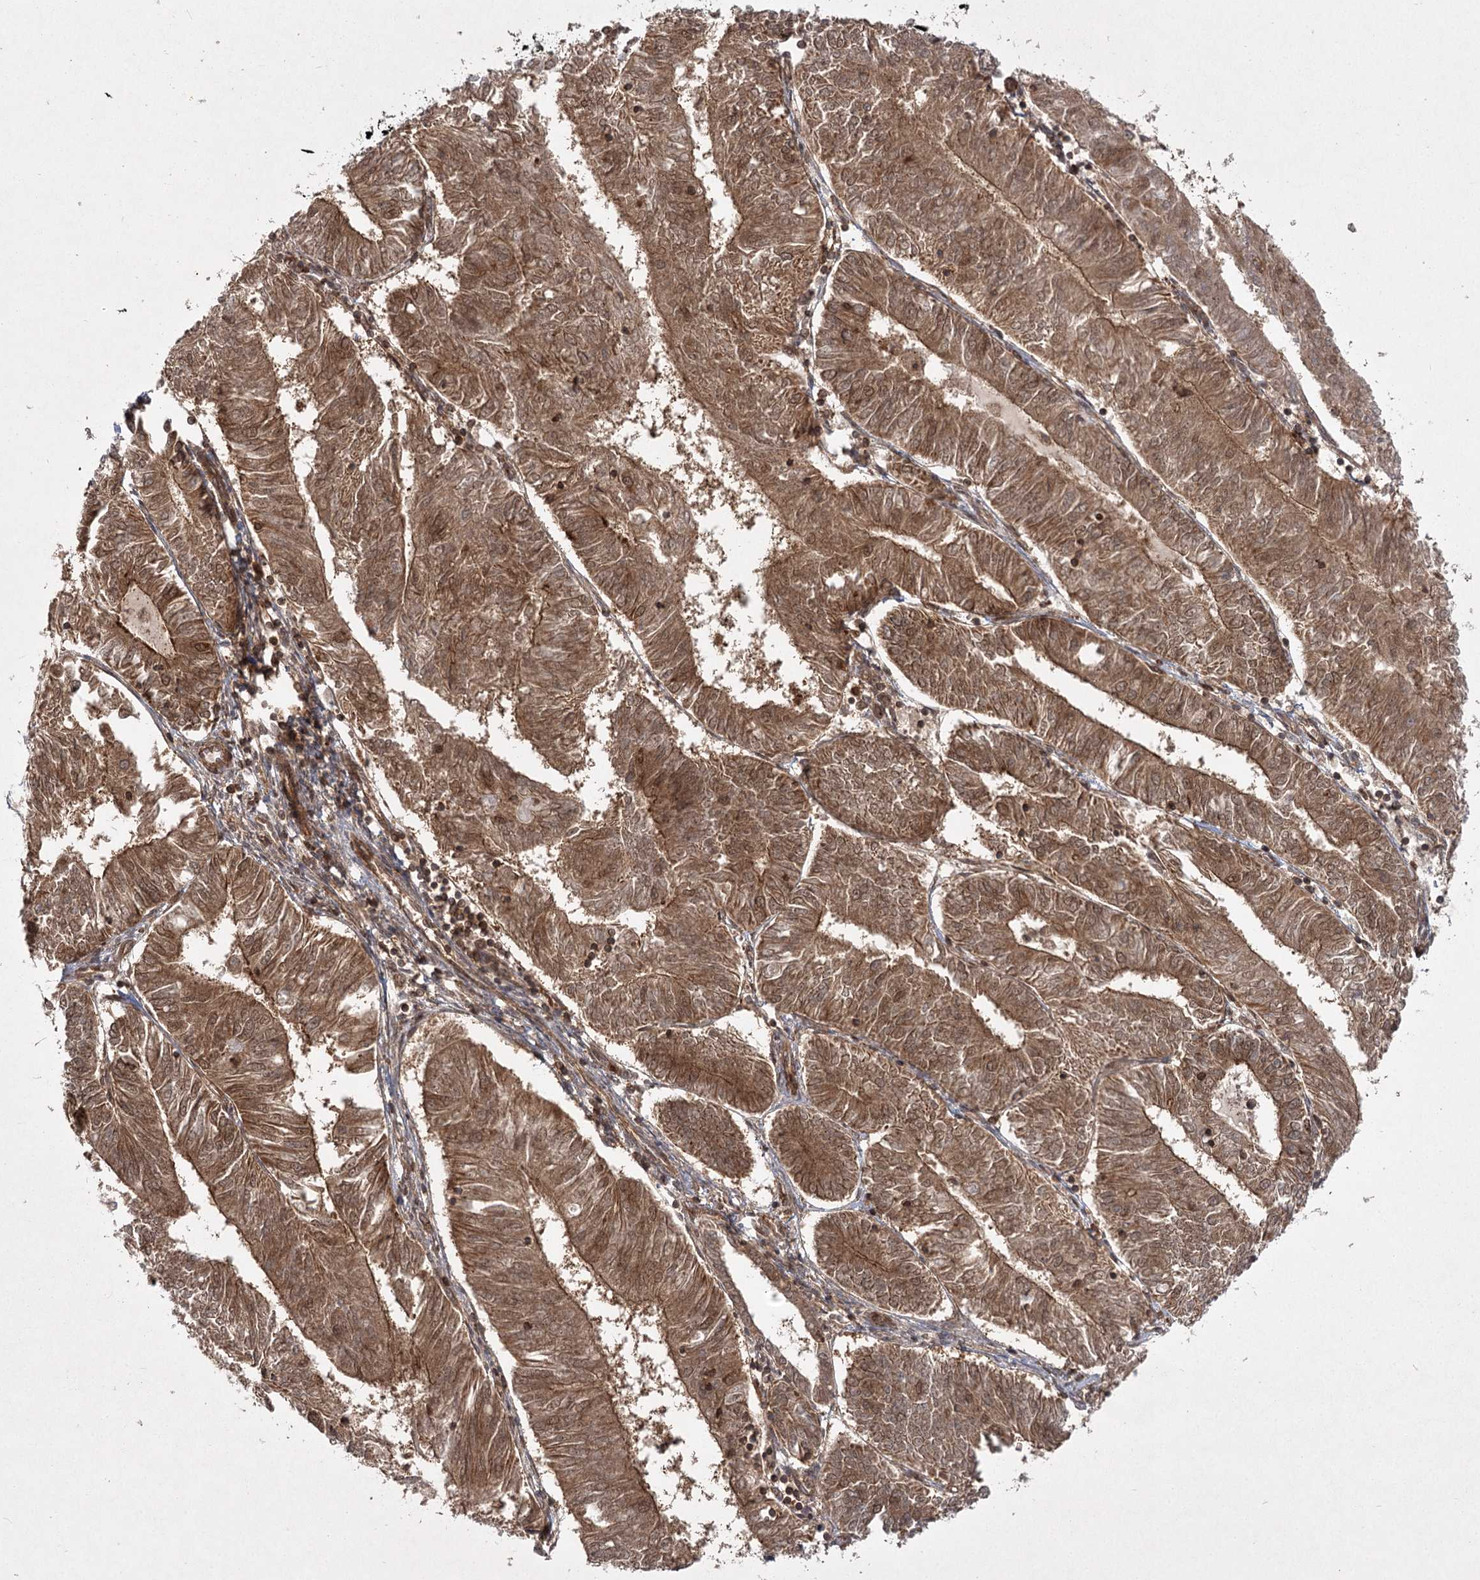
{"staining": {"intensity": "strong", "quantity": ">75%", "location": "cytoplasmic/membranous,nuclear"}, "tissue": "endometrial cancer", "cell_type": "Tumor cells", "image_type": "cancer", "snomed": [{"axis": "morphology", "description": "Adenocarcinoma, NOS"}, {"axis": "topography", "description": "Endometrium"}], "caption": "Immunohistochemistry (IHC) (DAB) staining of endometrial cancer displays strong cytoplasmic/membranous and nuclear protein positivity in approximately >75% of tumor cells.", "gene": "MDFIC", "patient": {"sex": "female", "age": 58}}